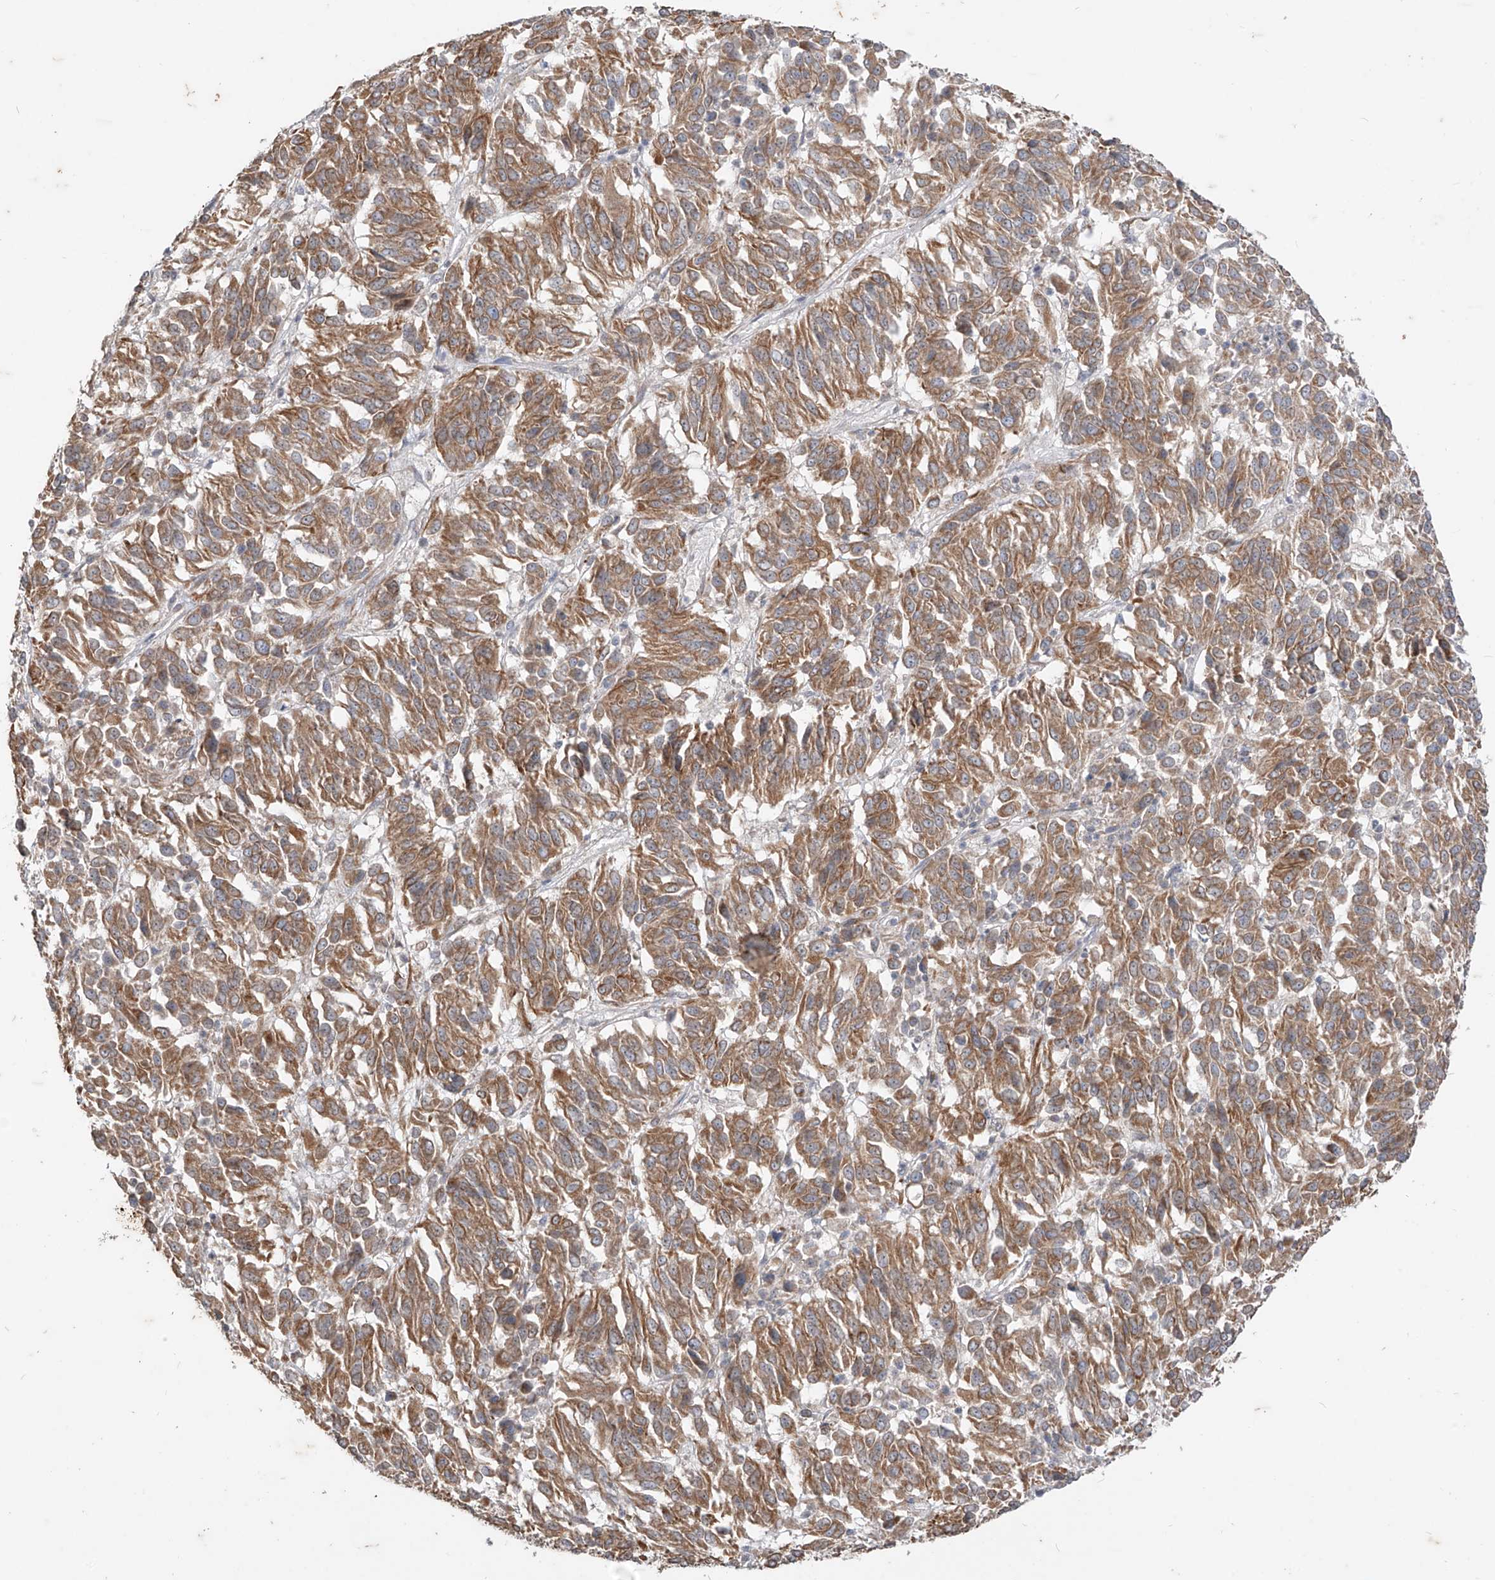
{"staining": {"intensity": "moderate", "quantity": ">75%", "location": "cytoplasmic/membranous"}, "tissue": "melanoma", "cell_type": "Tumor cells", "image_type": "cancer", "snomed": [{"axis": "morphology", "description": "Malignant melanoma, Metastatic site"}, {"axis": "topography", "description": "Lung"}], "caption": "Immunohistochemistry (IHC) of human melanoma shows medium levels of moderate cytoplasmic/membranous staining in approximately >75% of tumor cells.", "gene": "MTUS2", "patient": {"sex": "male", "age": 64}}